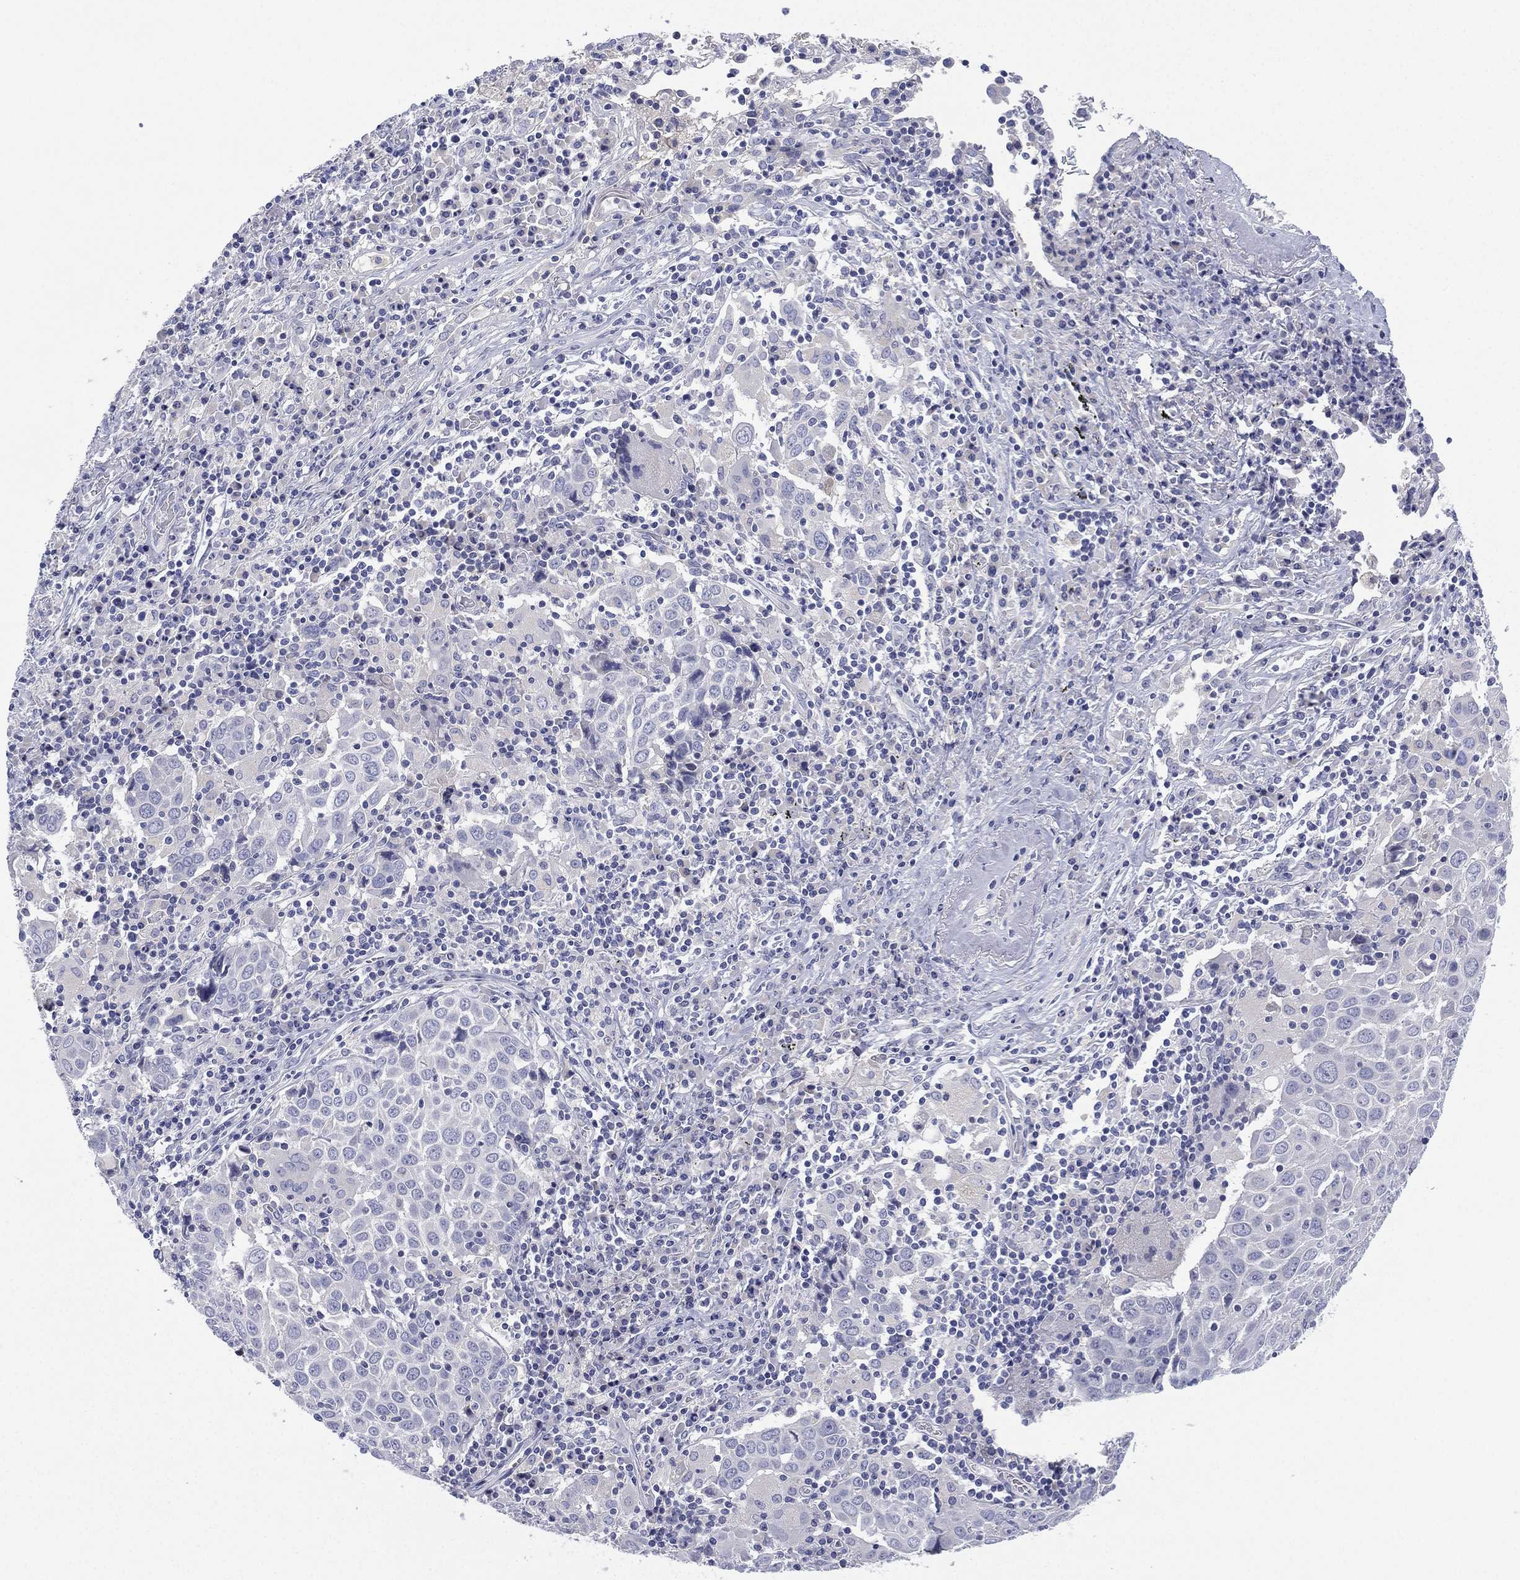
{"staining": {"intensity": "negative", "quantity": "none", "location": "none"}, "tissue": "lung cancer", "cell_type": "Tumor cells", "image_type": "cancer", "snomed": [{"axis": "morphology", "description": "Squamous cell carcinoma, NOS"}, {"axis": "topography", "description": "Lung"}], "caption": "Immunohistochemistry photomicrograph of neoplastic tissue: squamous cell carcinoma (lung) stained with DAB (3,3'-diaminobenzidine) displays no significant protein expression in tumor cells. Nuclei are stained in blue.", "gene": "CYP2D6", "patient": {"sex": "male", "age": 57}}